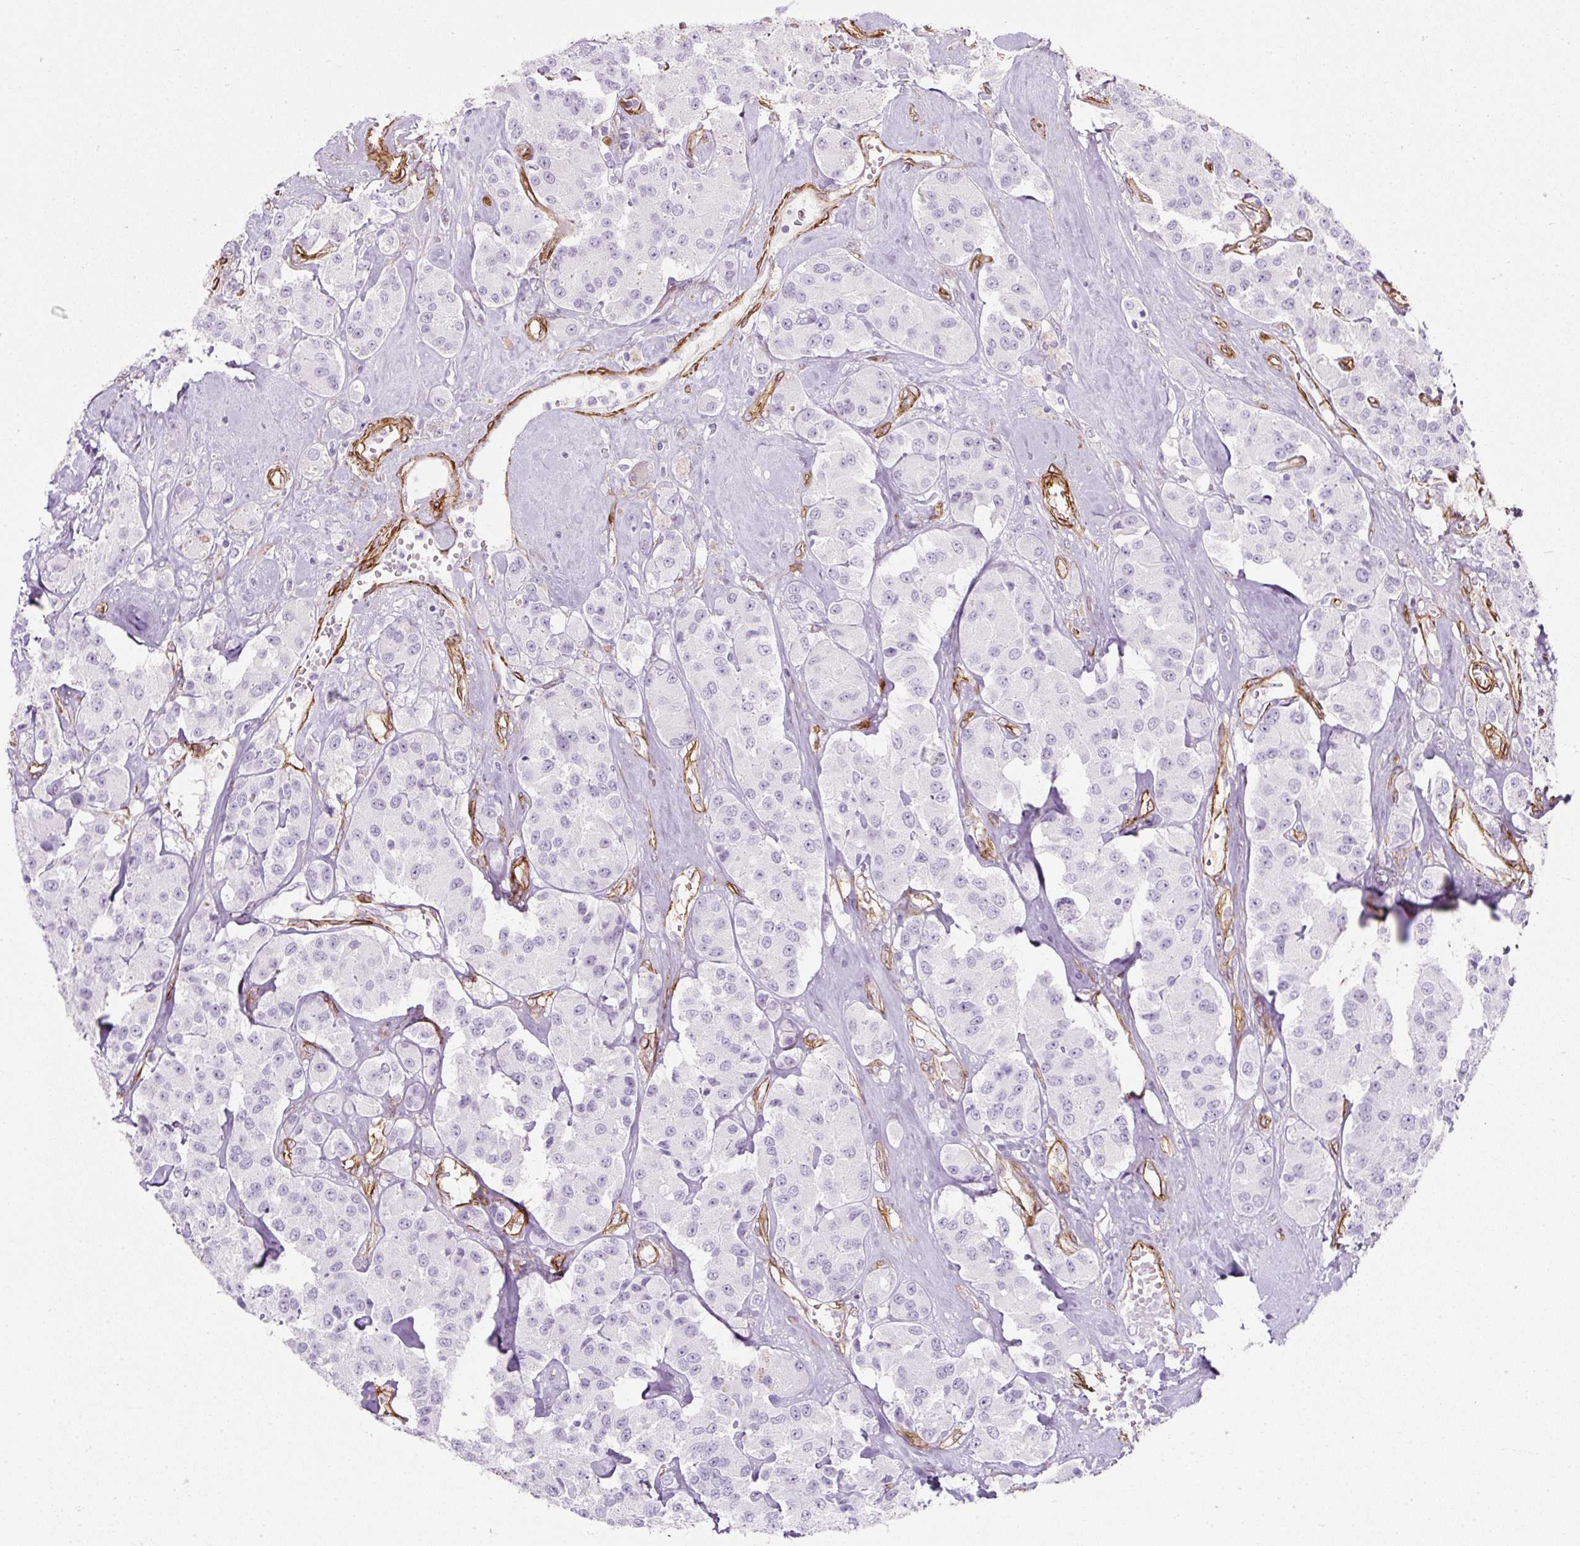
{"staining": {"intensity": "negative", "quantity": "none", "location": "none"}, "tissue": "carcinoid", "cell_type": "Tumor cells", "image_type": "cancer", "snomed": [{"axis": "morphology", "description": "Carcinoid, malignant, NOS"}, {"axis": "topography", "description": "Pancreas"}], "caption": "Immunohistochemical staining of malignant carcinoid exhibits no significant expression in tumor cells.", "gene": "CAVIN3", "patient": {"sex": "male", "age": 41}}